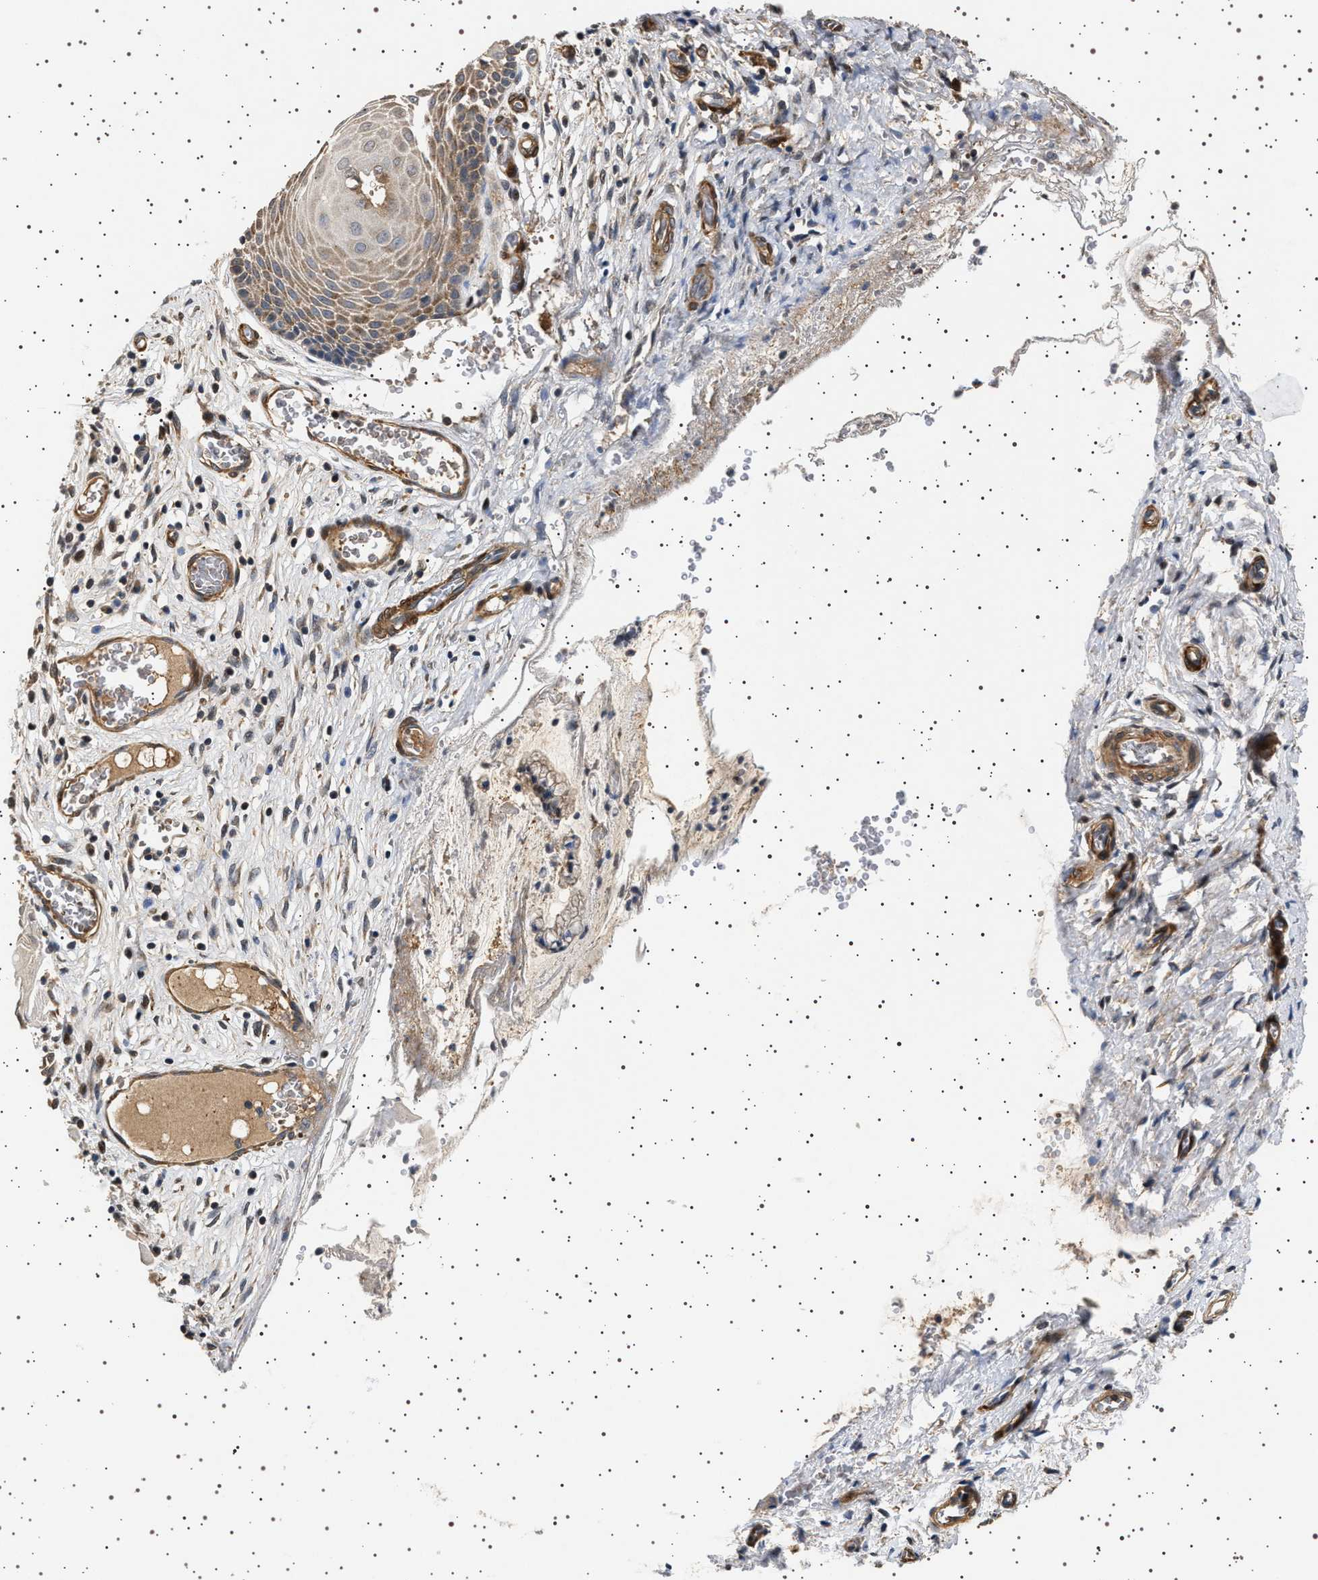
{"staining": {"intensity": "weak", "quantity": "<25%", "location": "cytoplasmic/membranous"}, "tissue": "cervix", "cell_type": "Squamous epithelial cells", "image_type": "normal", "snomed": [{"axis": "morphology", "description": "Normal tissue, NOS"}, {"axis": "topography", "description": "Cervix"}], "caption": "Immunohistochemistry (IHC) of benign cervix shows no staining in squamous epithelial cells. The staining was performed using DAB to visualize the protein expression in brown, while the nuclei were stained in blue with hematoxylin (Magnification: 20x).", "gene": "GUCY1B1", "patient": {"sex": "female", "age": 55}}